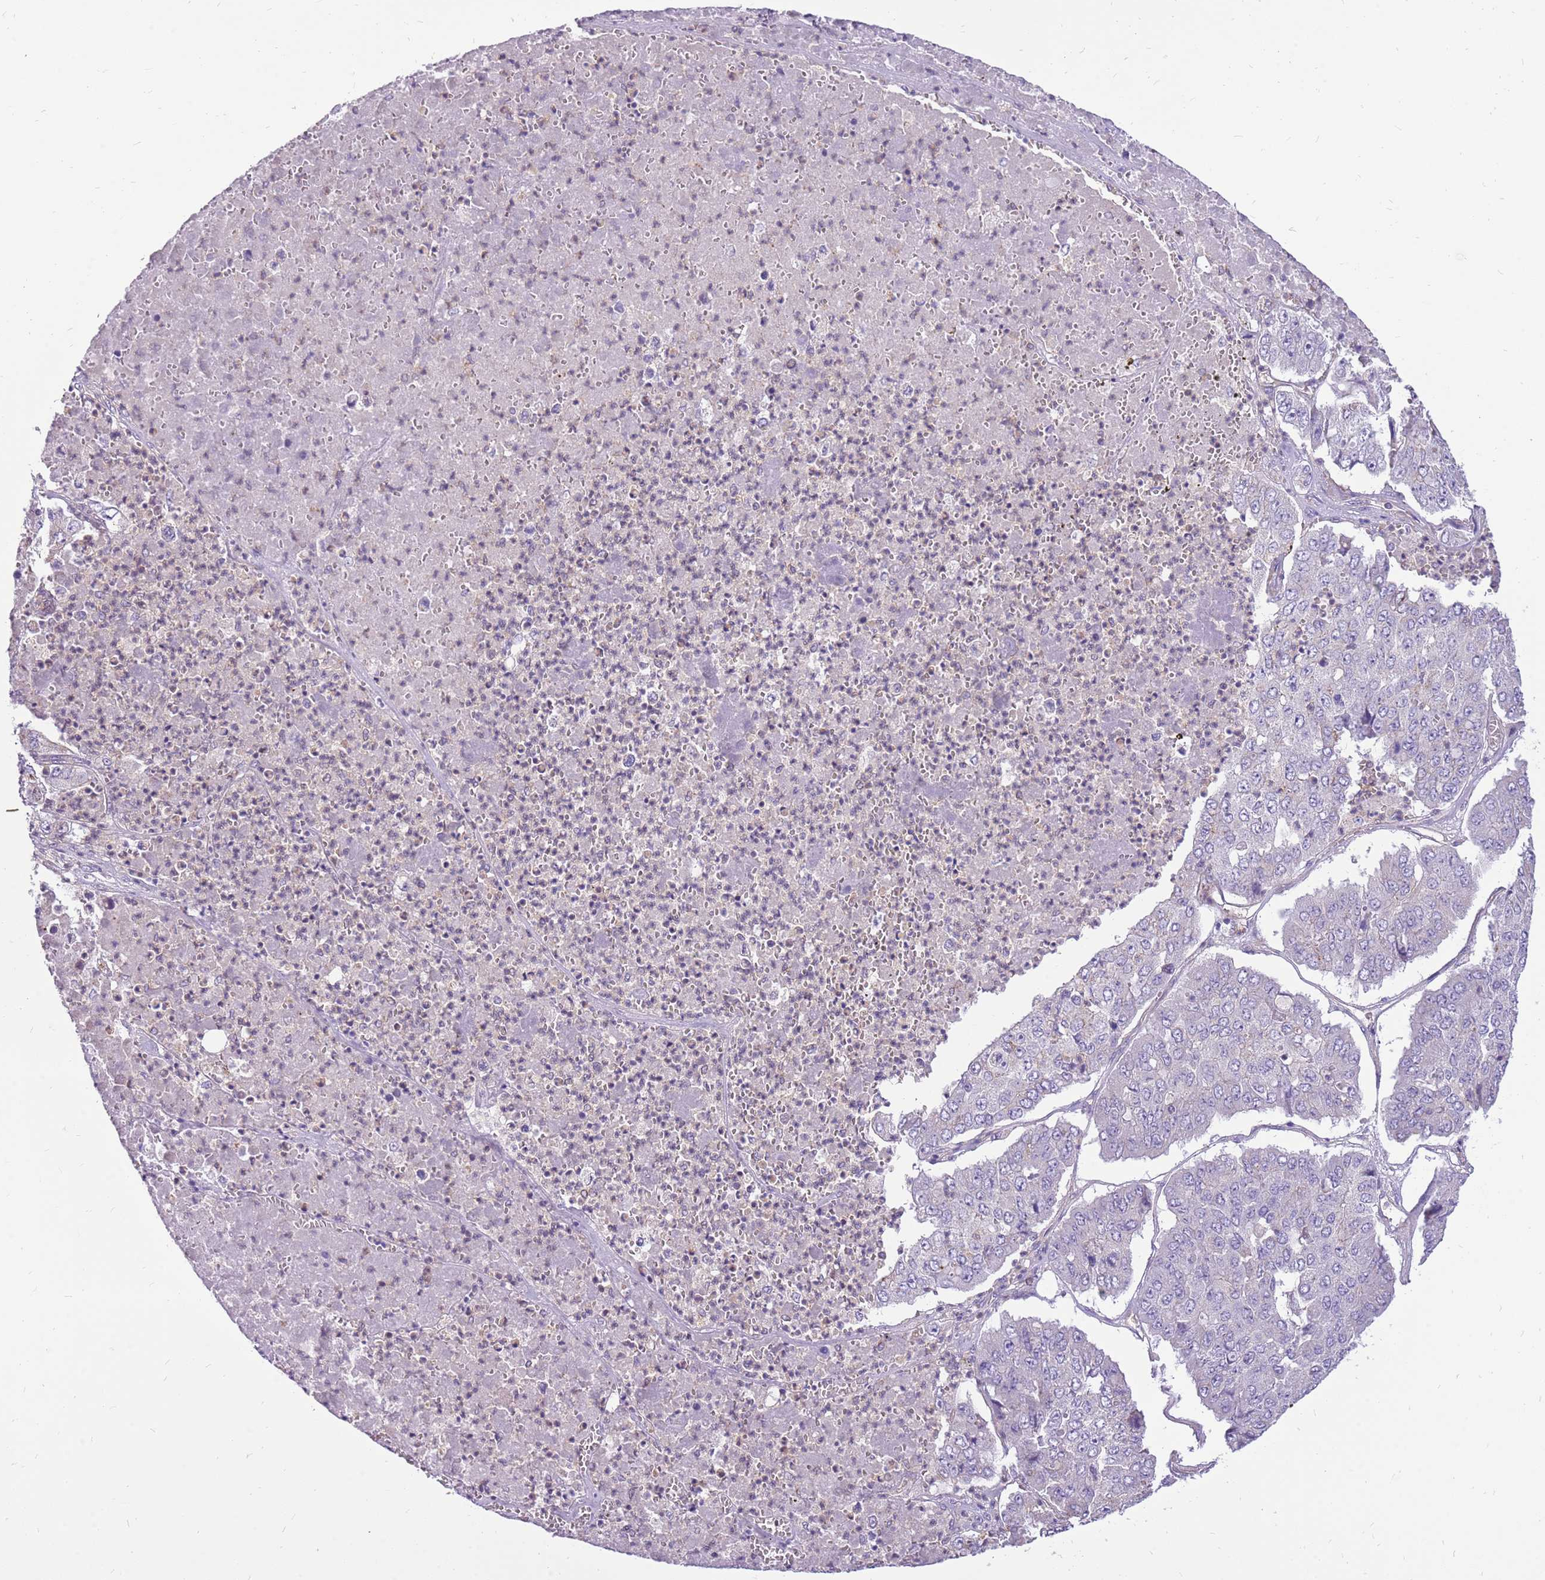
{"staining": {"intensity": "negative", "quantity": "none", "location": "none"}, "tissue": "pancreatic cancer", "cell_type": "Tumor cells", "image_type": "cancer", "snomed": [{"axis": "morphology", "description": "Adenocarcinoma, NOS"}, {"axis": "topography", "description": "Pancreas"}], "caption": "Protein analysis of pancreatic cancer (adenocarcinoma) shows no significant staining in tumor cells. (DAB immunohistochemistry, high magnification).", "gene": "WDR90", "patient": {"sex": "male", "age": 50}}